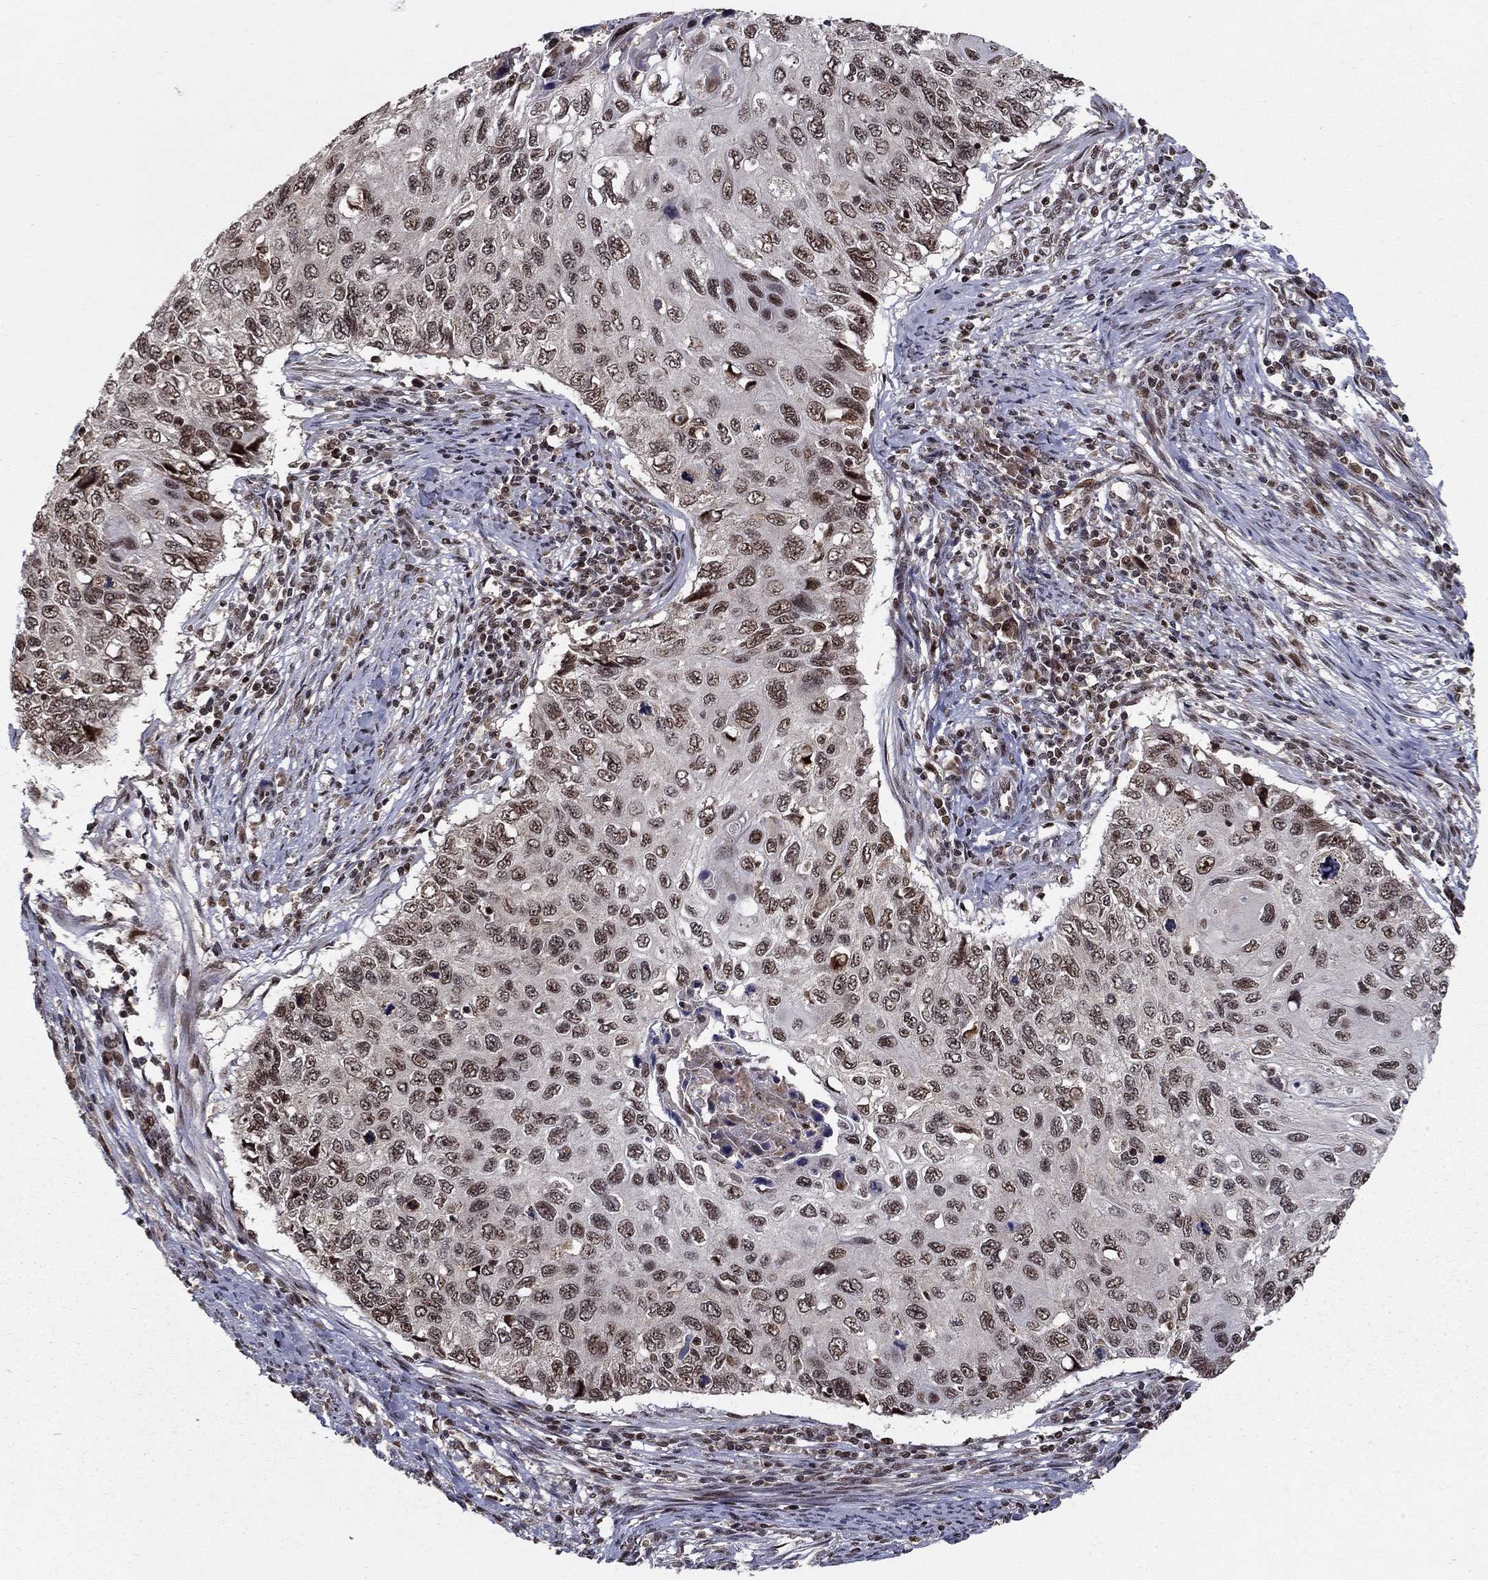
{"staining": {"intensity": "moderate", "quantity": "25%-75%", "location": "nuclear"}, "tissue": "cervical cancer", "cell_type": "Tumor cells", "image_type": "cancer", "snomed": [{"axis": "morphology", "description": "Squamous cell carcinoma, NOS"}, {"axis": "topography", "description": "Cervix"}], "caption": "The photomicrograph reveals a brown stain indicating the presence of a protein in the nuclear of tumor cells in cervical squamous cell carcinoma.", "gene": "CDCA7L", "patient": {"sex": "female", "age": 70}}